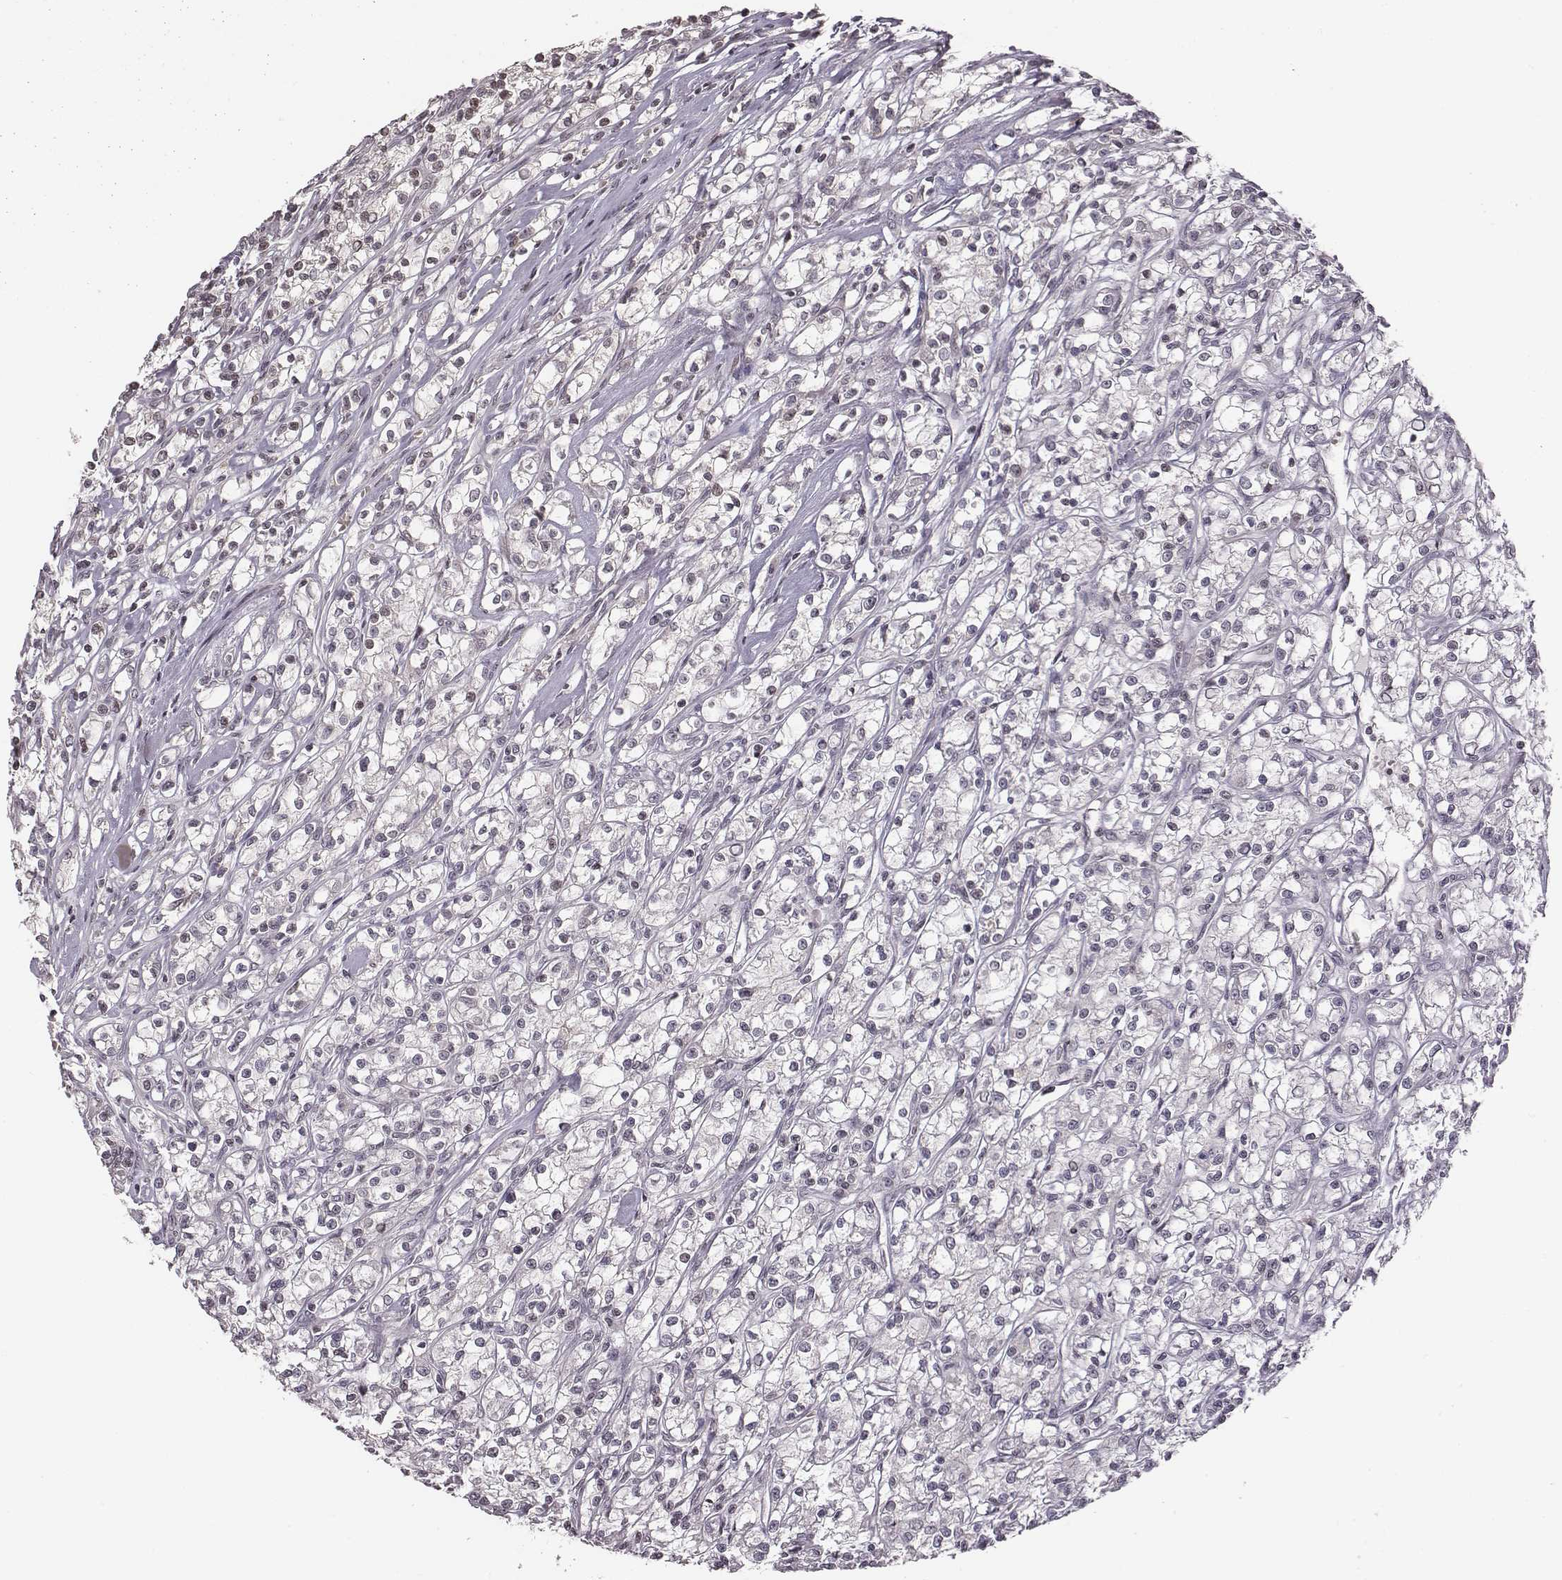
{"staining": {"intensity": "negative", "quantity": "none", "location": "none"}, "tissue": "renal cancer", "cell_type": "Tumor cells", "image_type": "cancer", "snomed": [{"axis": "morphology", "description": "Adenocarcinoma, NOS"}, {"axis": "topography", "description": "Kidney"}], "caption": "Immunohistochemical staining of renal cancer (adenocarcinoma) exhibits no significant positivity in tumor cells. (DAB (3,3'-diaminobenzidine) IHC visualized using brightfield microscopy, high magnification).", "gene": "GRM4", "patient": {"sex": "female", "age": 59}}